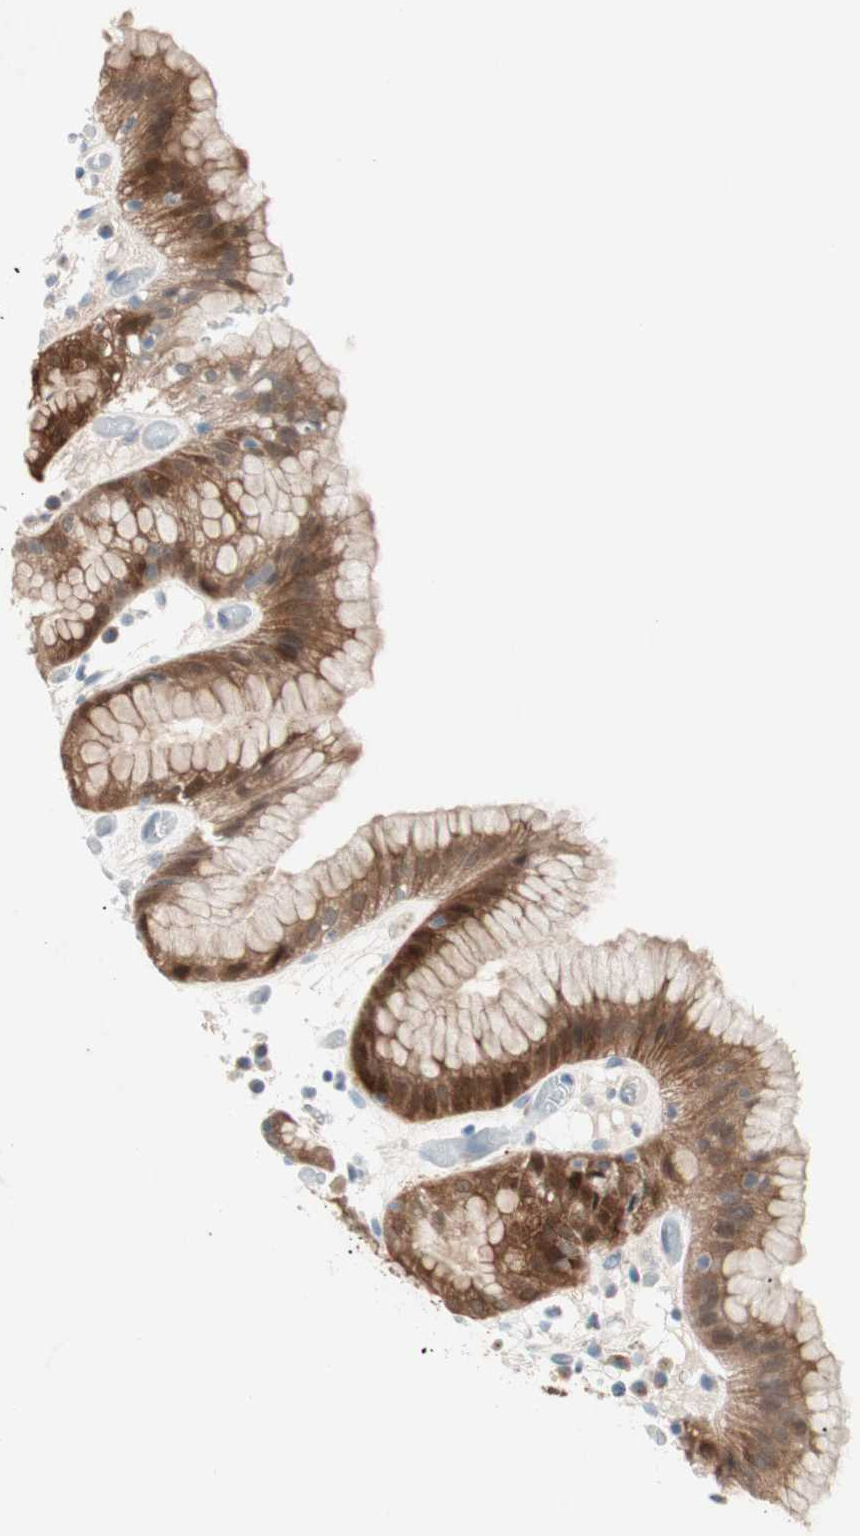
{"staining": {"intensity": "strong", "quantity": "25%-75%", "location": "cytoplasmic/membranous"}, "tissue": "stomach", "cell_type": "Glandular cells", "image_type": "normal", "snomed": [{"axis": "morphology", "description": "Normal tissue, NOS"}, {"axis": "topography", "description": "Stomach"}, {"axis": "topography", "description": "Stomach, lower"}], "caption": "Immunohistochemical staining of normal human stomach reveals strong cytoplasmic/membranous protein positivity in approximately 25%-75% of glandular cells.", "gene": "SULT1C2", "patient": {"sex": "female", "age": 75}}